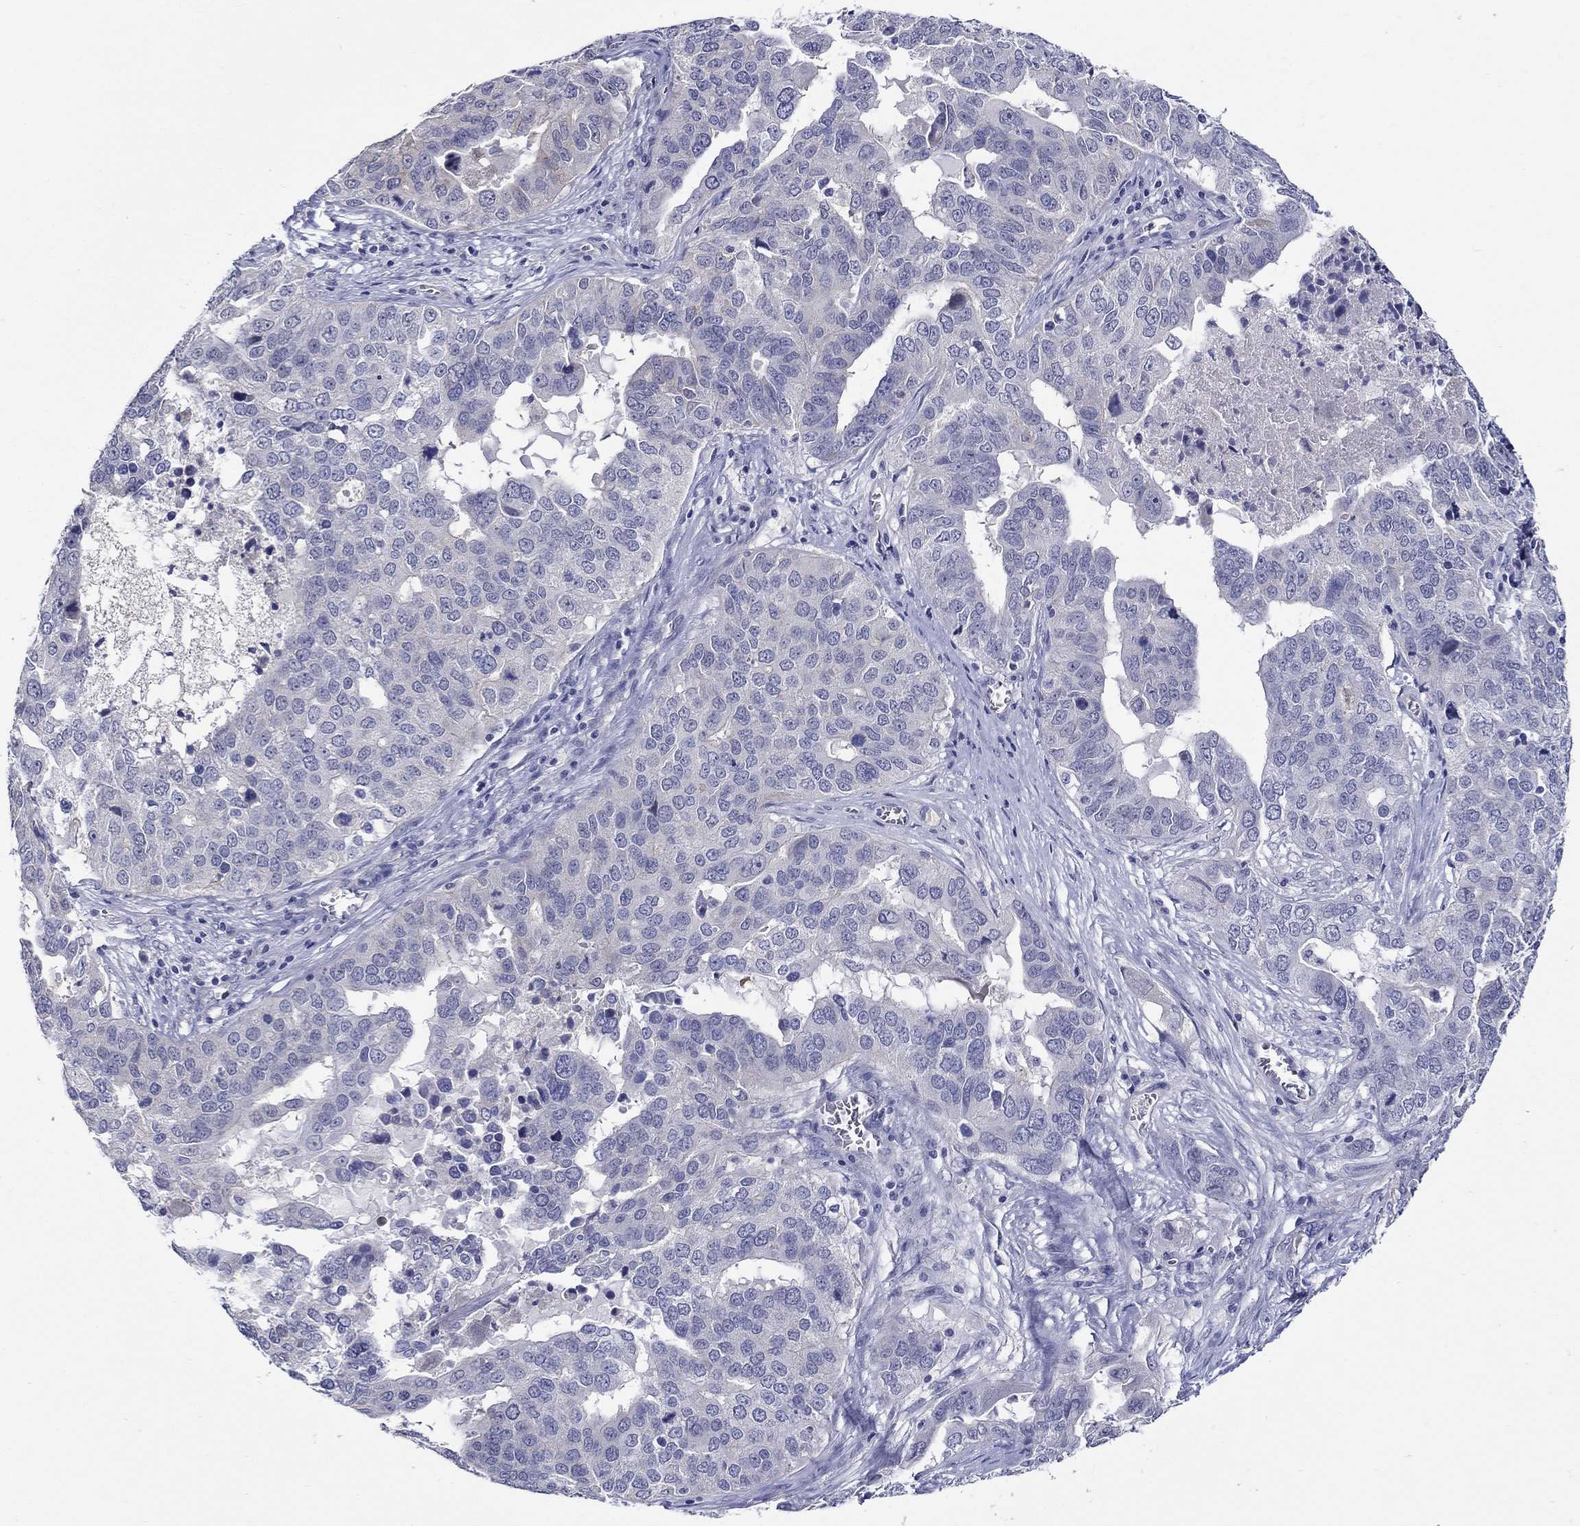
{"staining": {"intensity": "negative", "quantity": "none", "location": "none"}, "tissue": "ovarian cancer", "cell_type": "Tumor cells", "image_type": "cancer", "snomed": [{"axis": "morphology", "description": "Carcinoma, endometroid"}, {"axis": "topography", "description": "Soft tissue"}, {"axis": "topography", "description": "Ovary"}], "caption": "There is no significant expression in tumor cells of endometroid carcinoma (ovarian). Nuclei are stained in blue.", "gene": "SLC30A3", "patient": {"sex": "female", "age": 52}}